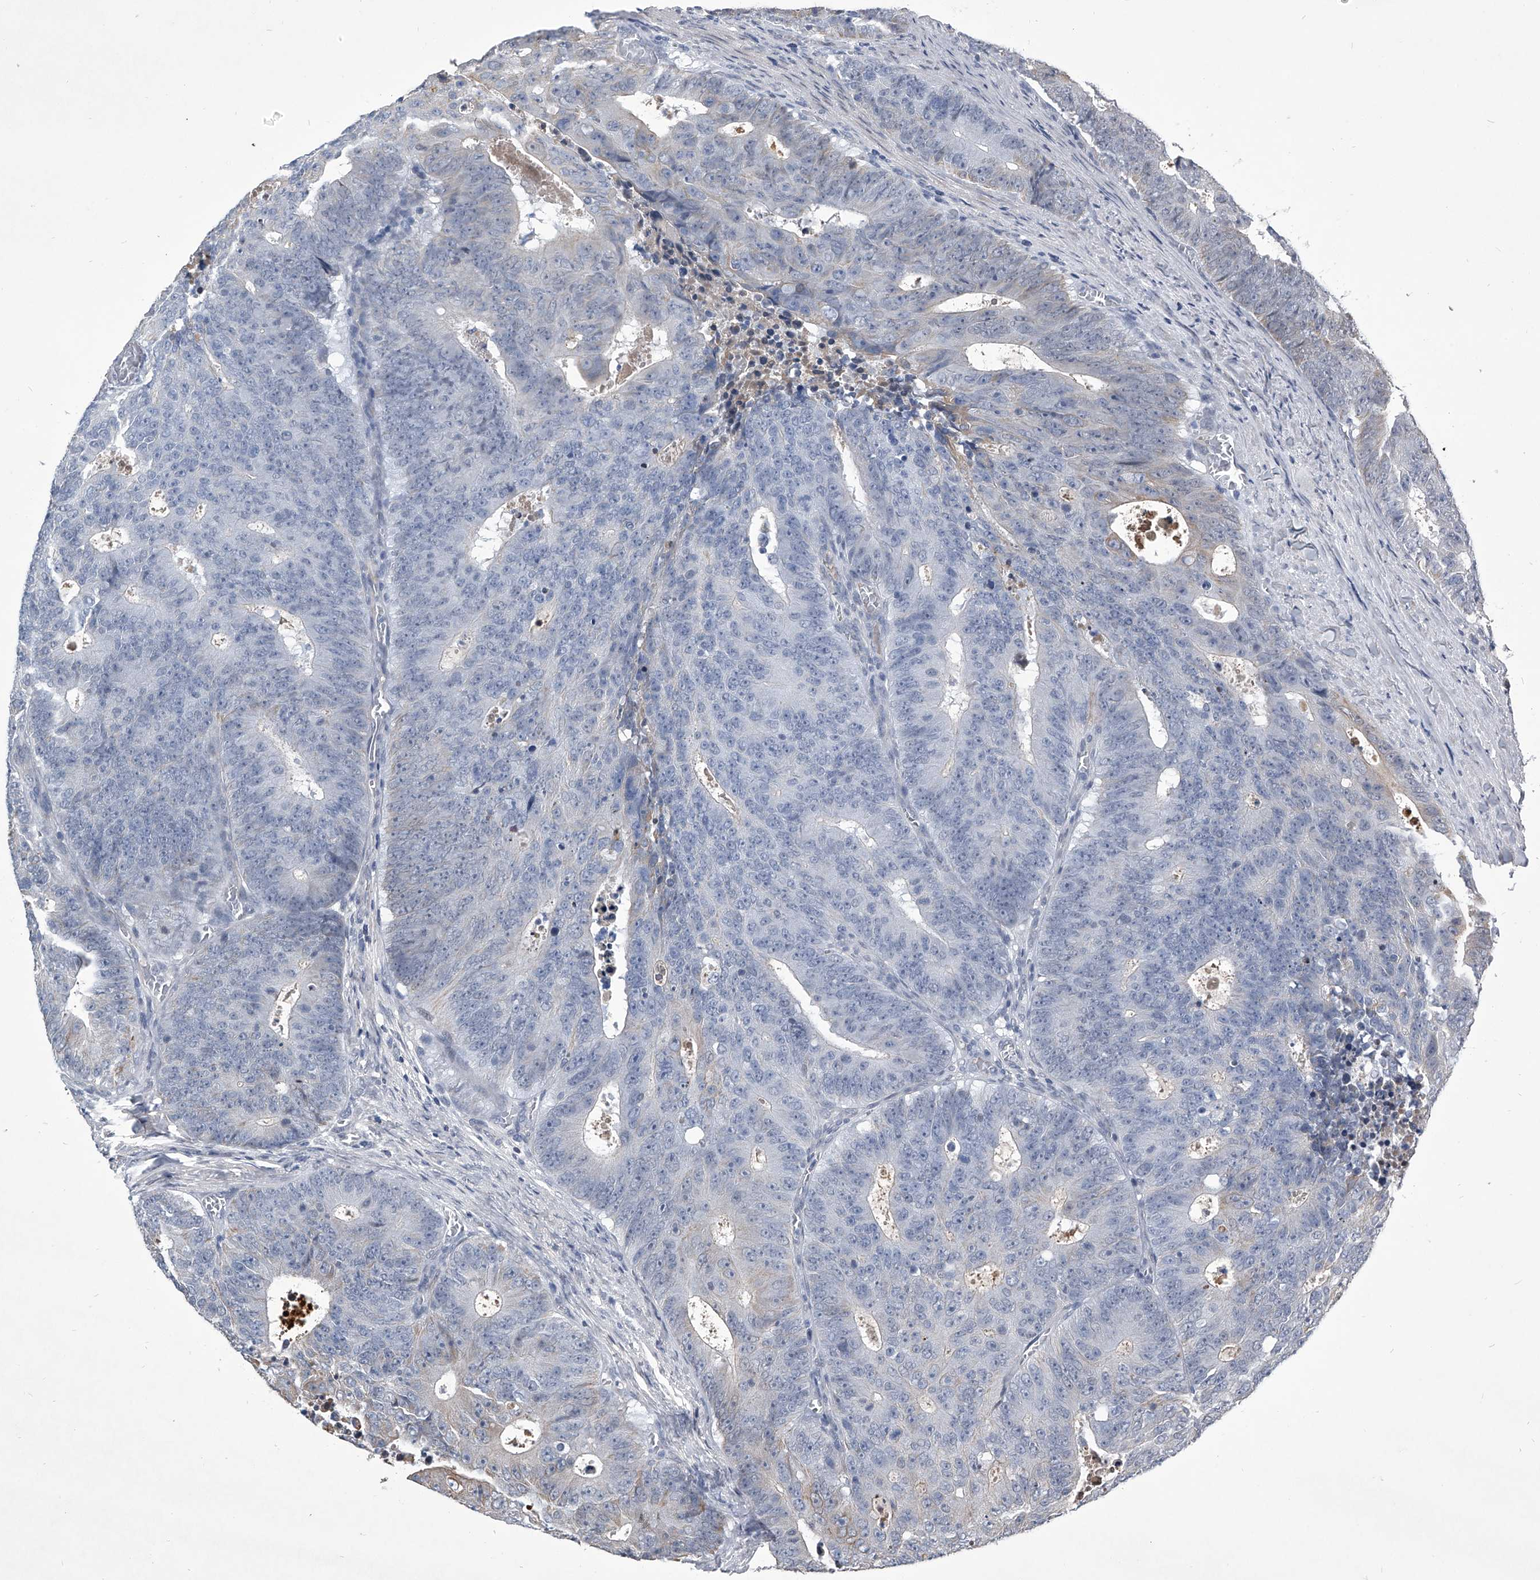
{"staining": {"intensity": "negative", "quantity": "none", "location": "none"}, "tissue": "colorectal cancer", "cell_type": "Tumor cells", "image_type": "cancer", "snomed": [{"axis": "morphology", "description": "Adenocarcinoma, NOS"}, {"axis": "topography", "description": "Colon"}], "caption": "IHC histopathology image of colorectal cancer (adenocarcinoma) stained for a protein (brown), which exhibits no positivity in tumor cells.", "gene": "ZNF76", "patient": {"sex": "male", "age": 87}}